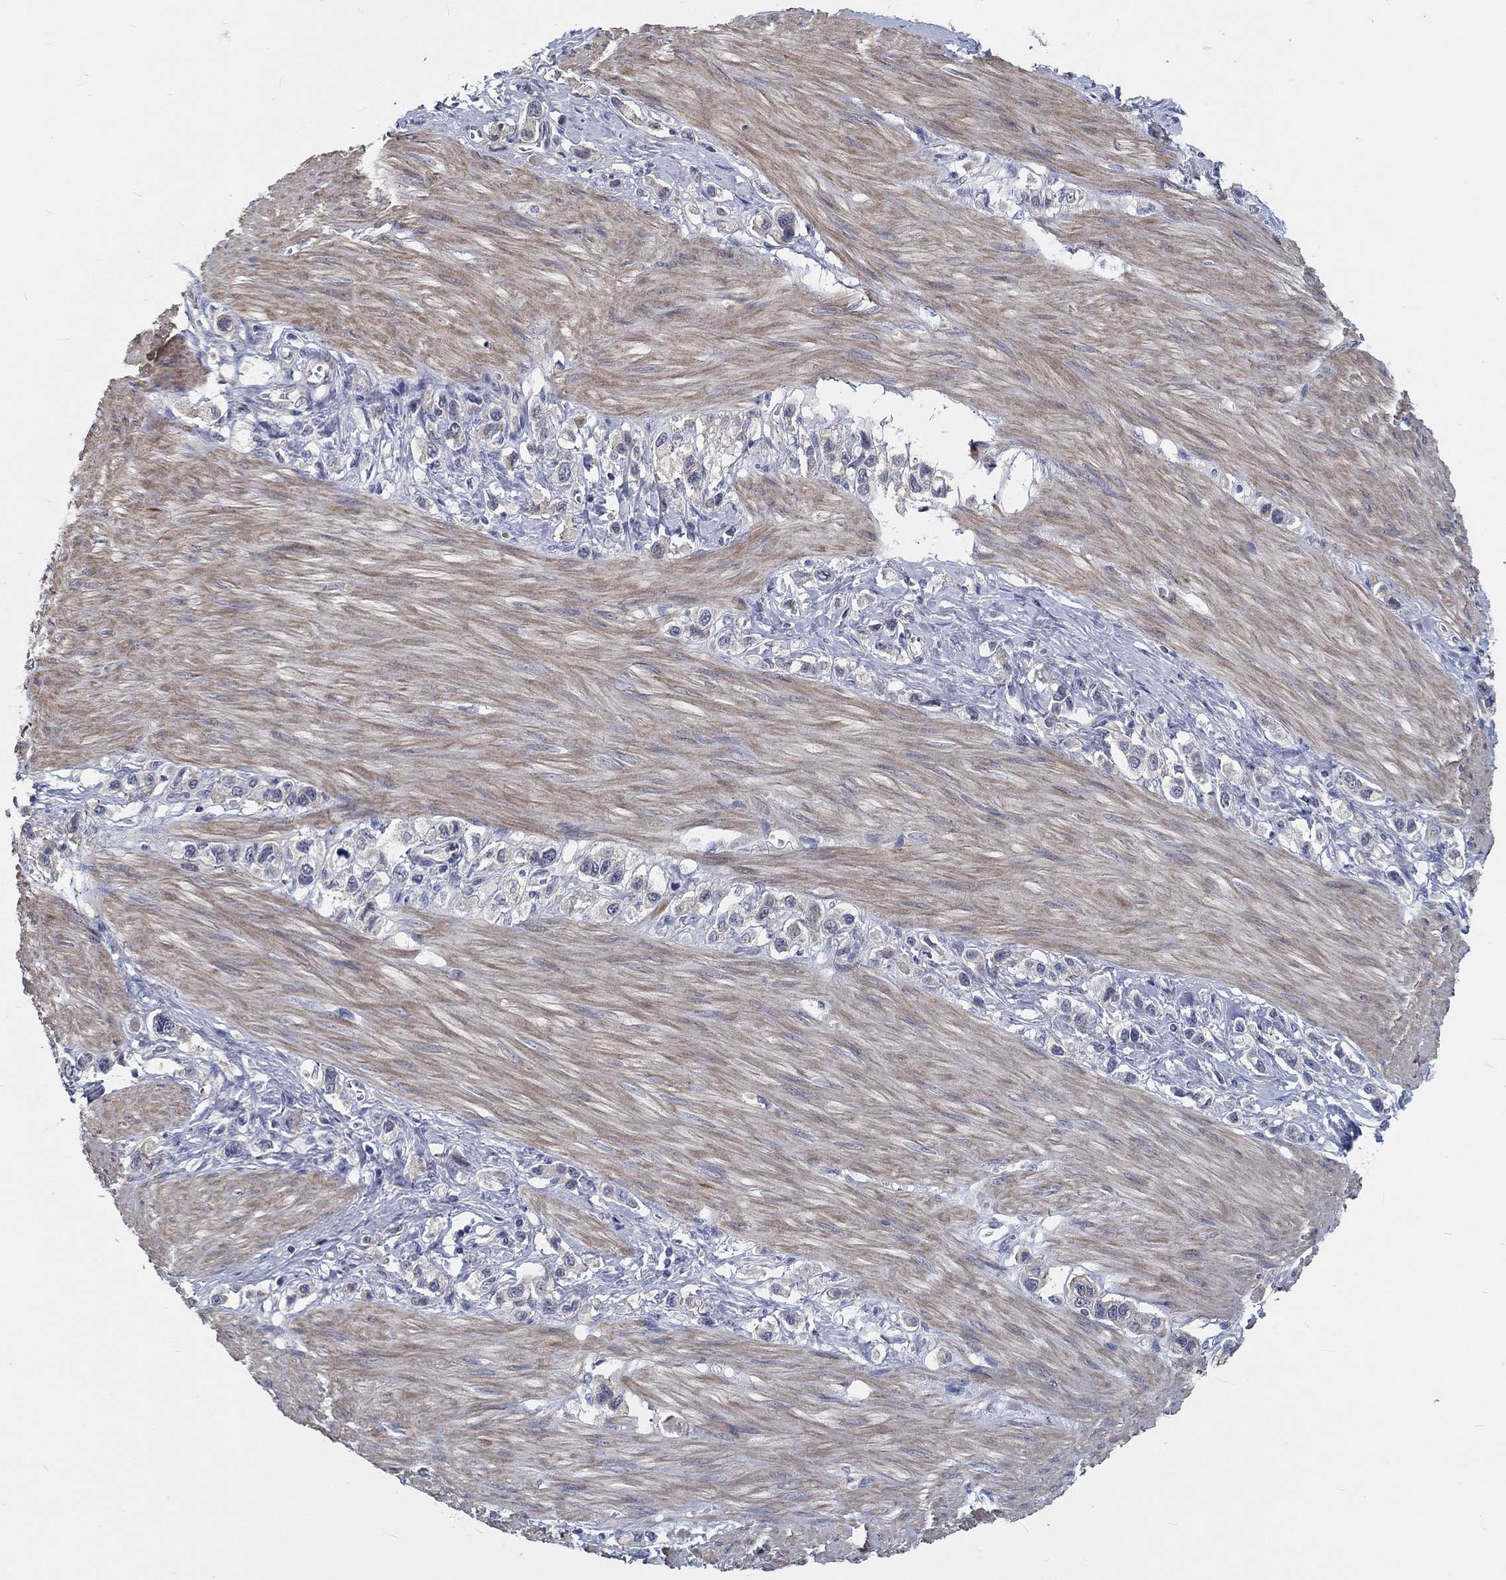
{"staining": {"intensity": "negative", "quantity": "none", "location": "none"}, "tissue": "stomach cancer", "cell_type": "Tumor cells", "image_type": "cancer", "snomed": [{"axis": "morphology", "description": "Normal tissue, NOS"}, {"axis": "morphology", "description": "Adenocarcinoma, NOS"}, {"axis": "morphology", "description": "Adenocarcinoma, High grade"}, {"axis": "topography", "description": "Stomach, upper"}, {"axis": "topography", "description": "Stomach"}], "caption": "This is an IHC histopathology image of human stomach cancer. There is no positivity in tumor cells.", "gene": "MYBPC1", "patient": {"sex": "female", "age": 65}}